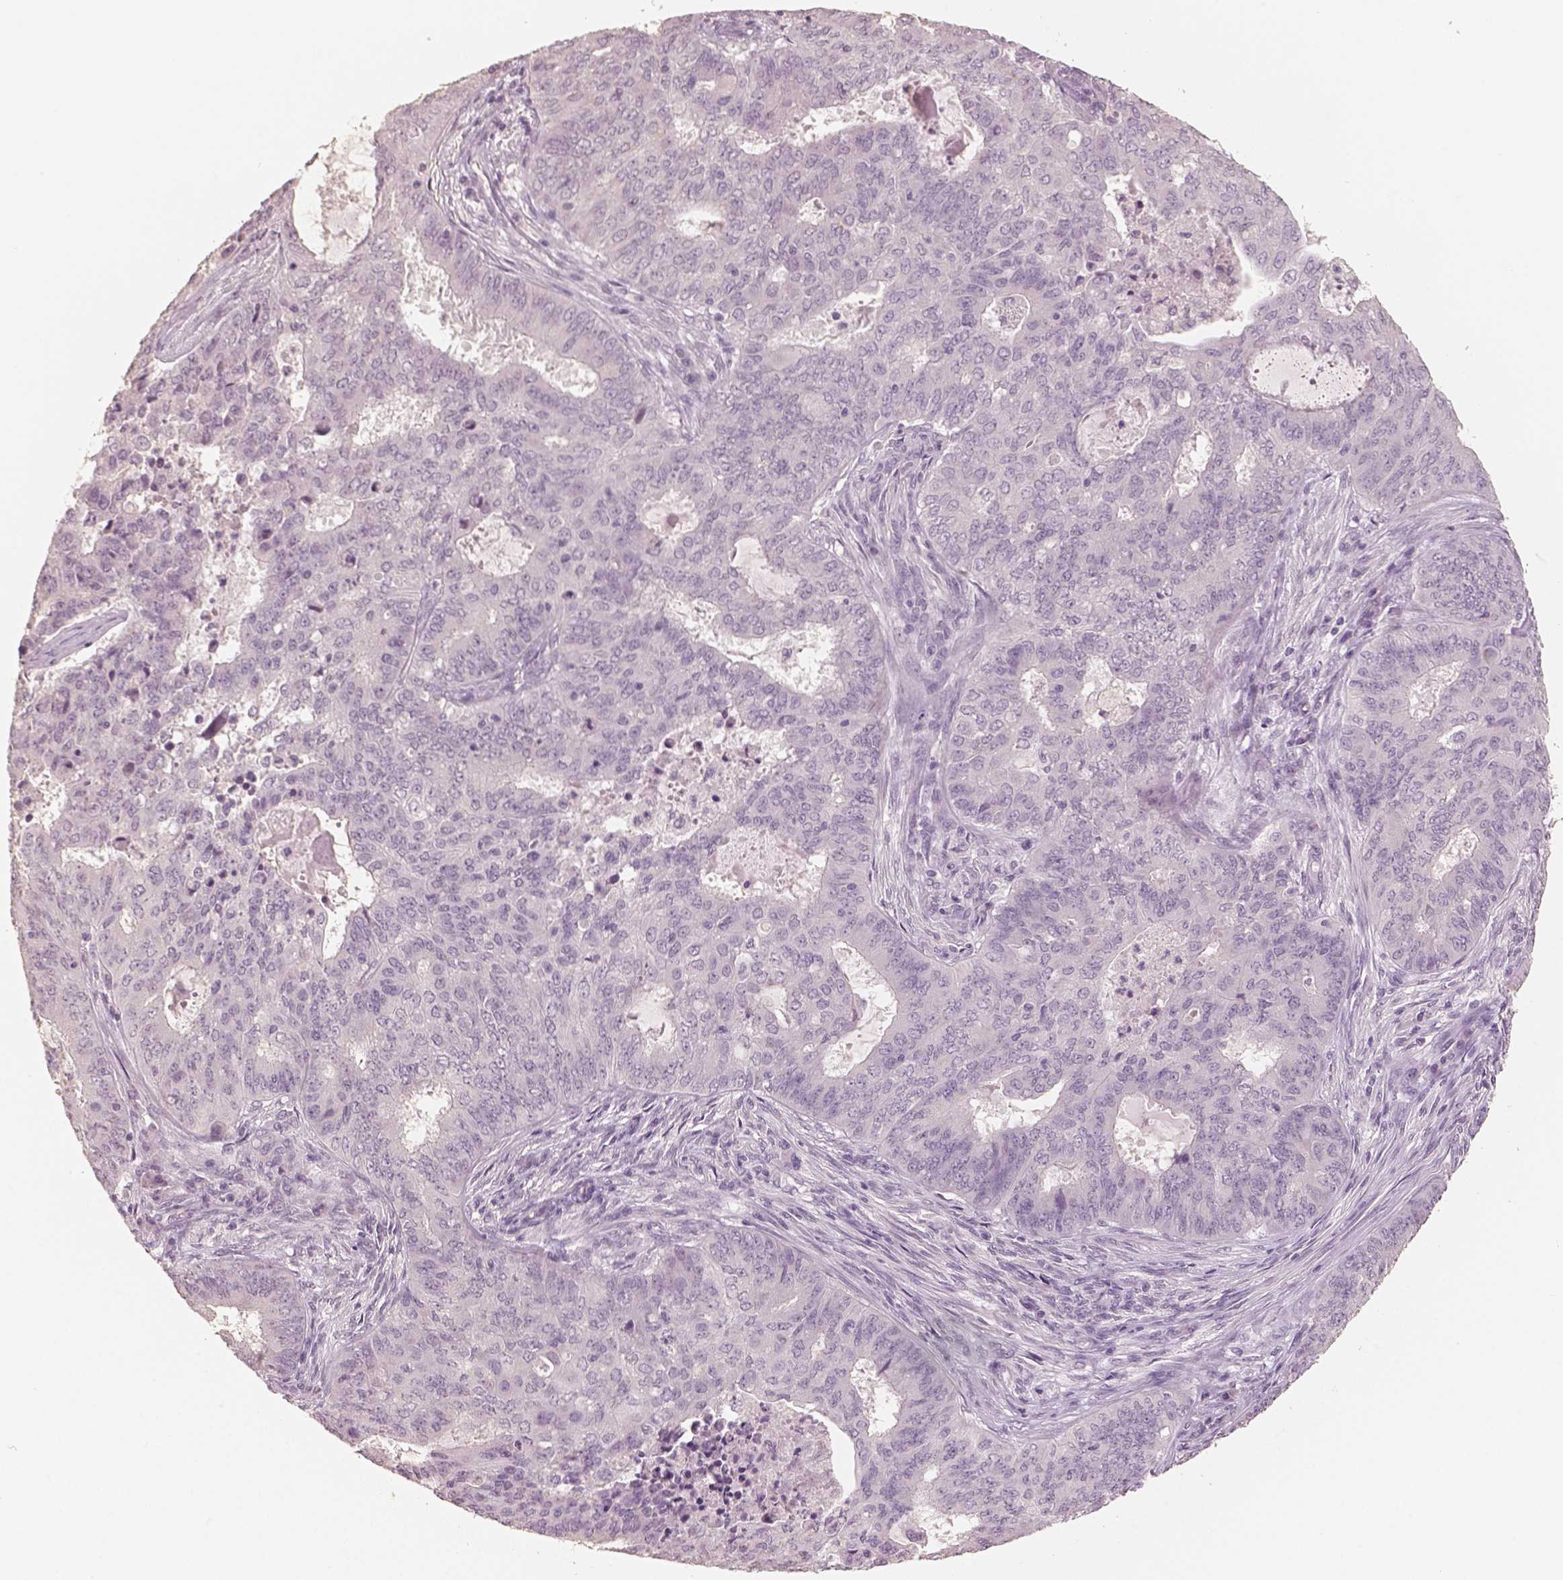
{"staining": {"intensity": "negative", "quantity": "none", "location": "none"}, "tissue": "endometrial cancer", "cell_type": "Tumor cells", "image_type": "cancer", "snomed": [{"axis": "morphology", "description": "Adenocarcinoma, NOS"}, {"axis": "topography", "description": "Endometrium"}], "caption": "An immunohistochemistry micrograph of endometrial cancer (adenocarcinoma) is shown. There is no staining in tumor cells of endometrial cancer (adenocarcinoma).", "gene": "NECAB2", "patient": {"sex": "female", "age": 62}}